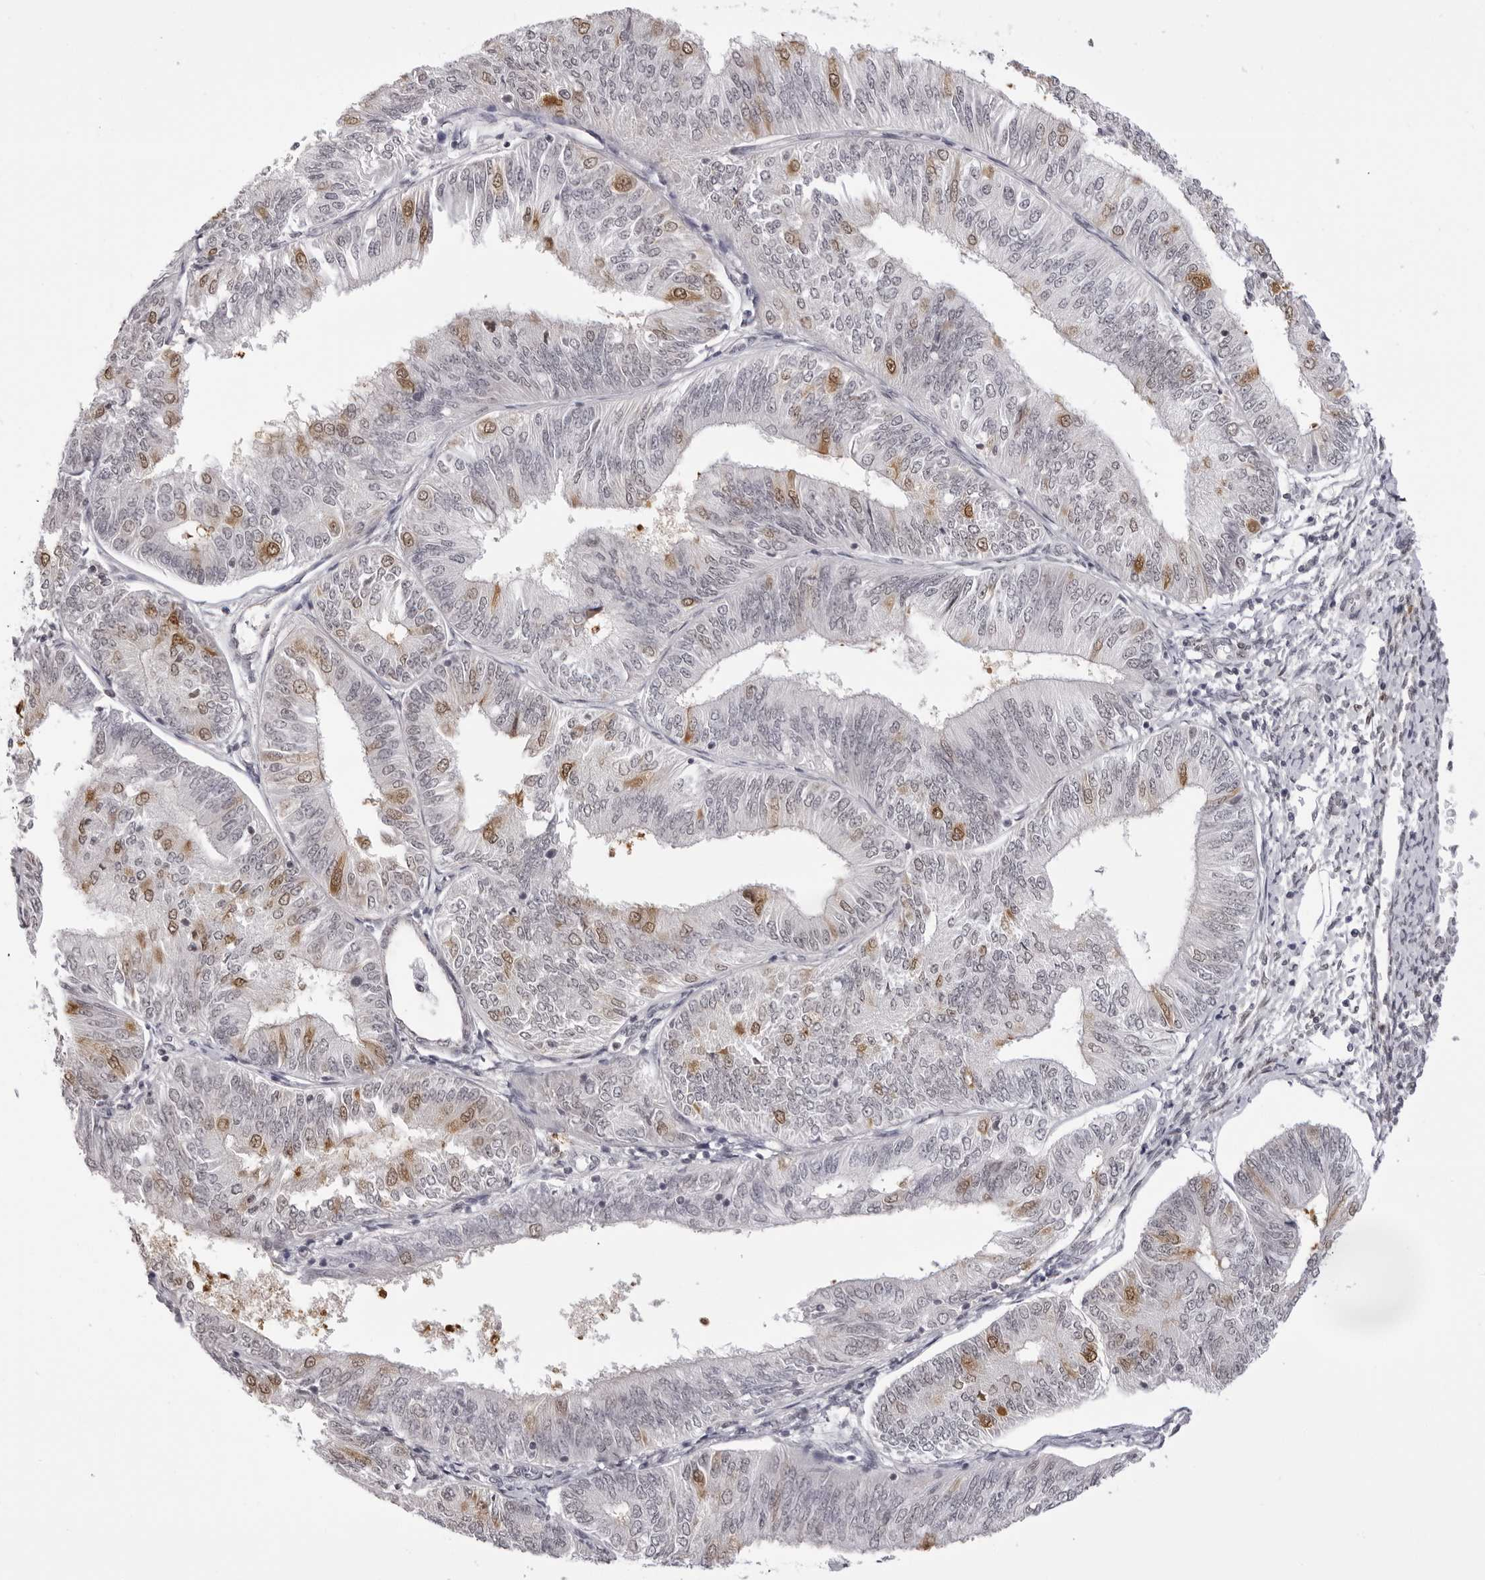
{"staining": {"intensity": "moderate", "quantity": "<25%", "location": "cytoplasmic/membranous,nuclear"}, "tissue": "endometrial cancer", "cell_type": "Tumor cells", "image_type": "cancer", "snomed": [{"axis": "morphology", "description": "Adenocarcinoma, NOS"}, {"axis": "topography", "description": "Endometrium"}], "caption": "IHC photomicrograph of human endometrial adenocarcinoma stained for a protein (brown), which shows low levels of moderate cytoplasmic/membranous and nuclear positivity in approximately <25% of tumor cells.", "gene": "HSPA4", "patient": {"sex": "female", "age": 58}}